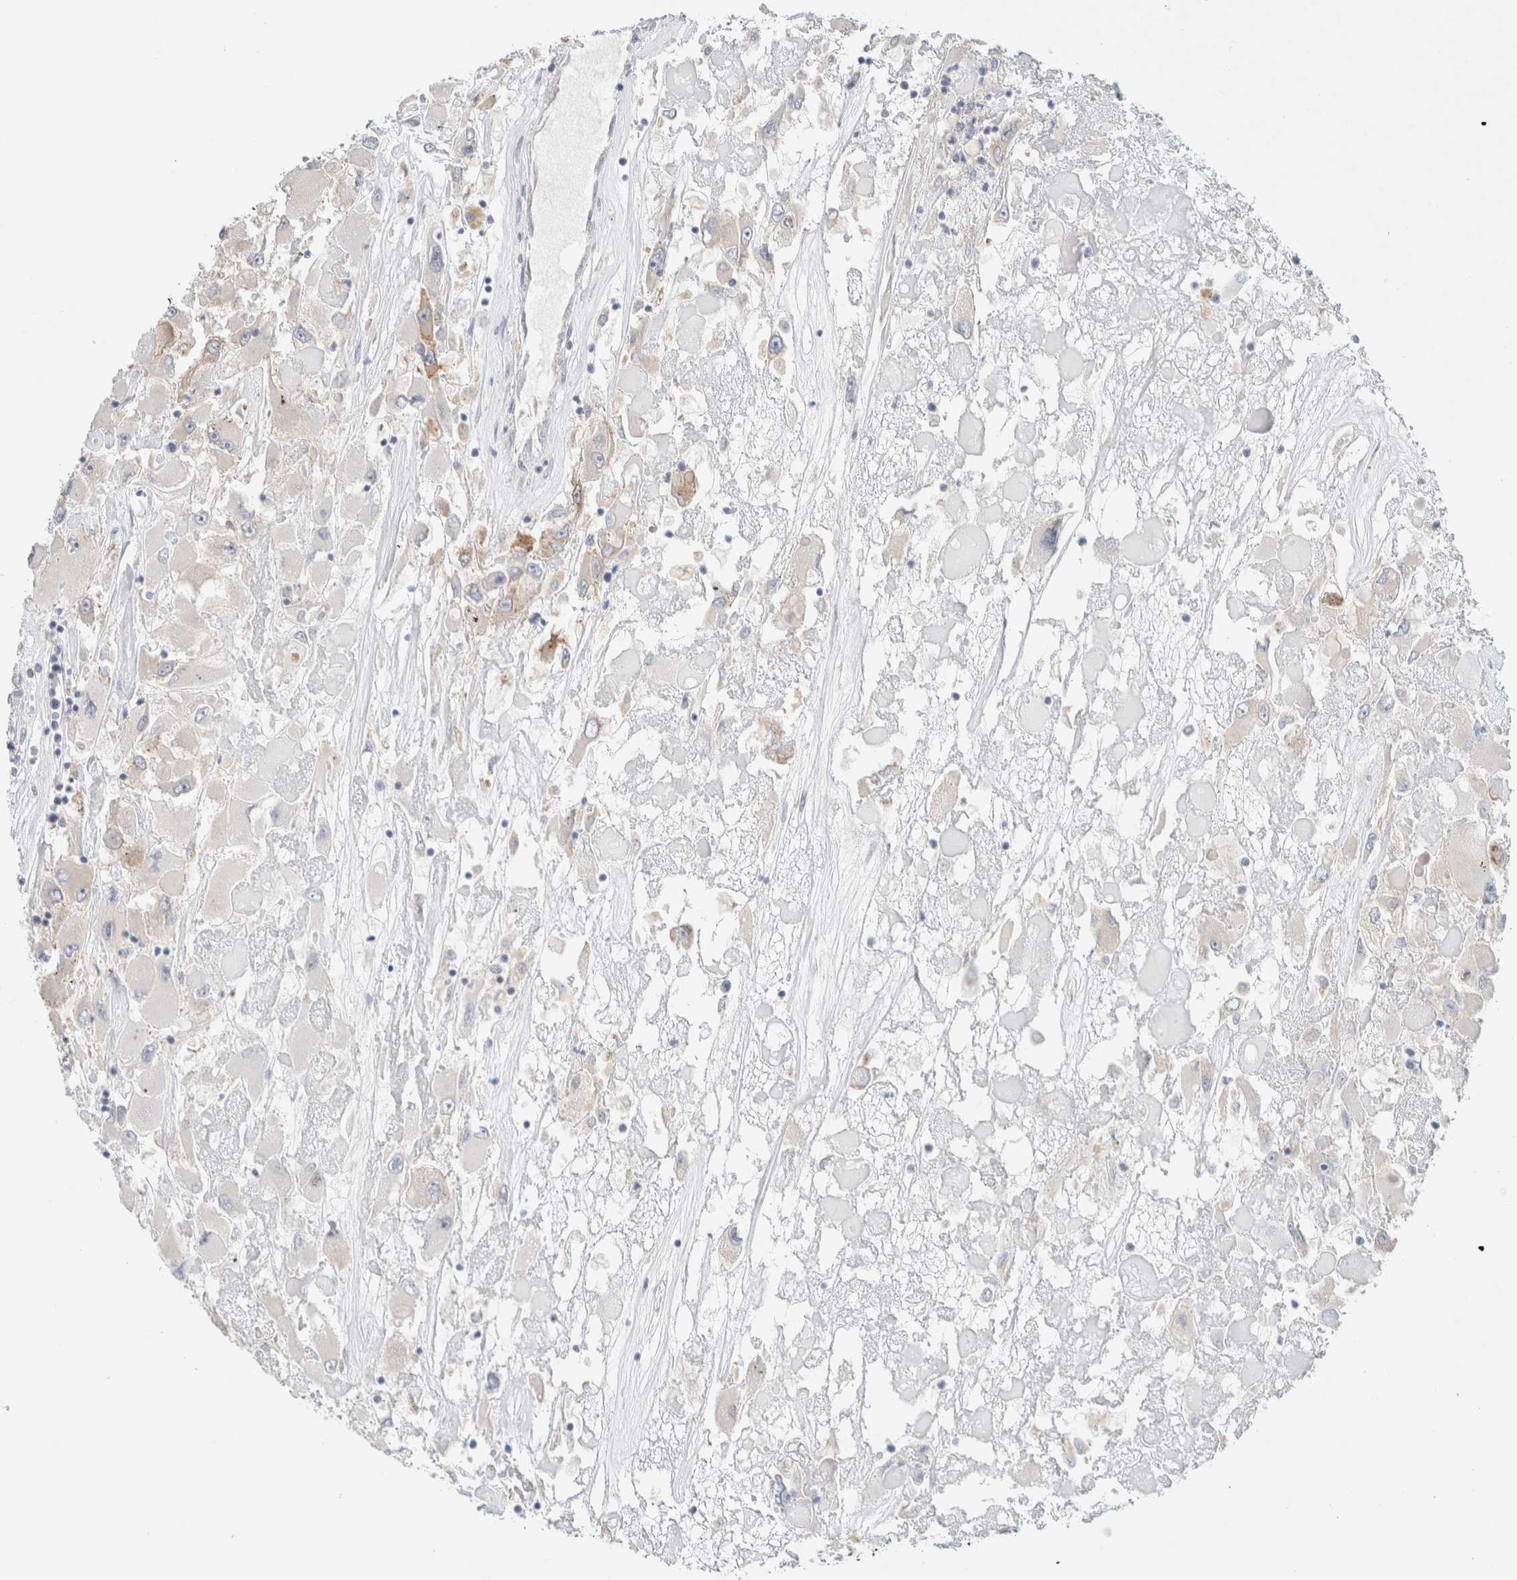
{"staining": {"intensity": "negative", "quantity": "none", "location": "none"}, "tissue": "renal cancer", "cell_type": "Tumor cells", "image_type": "cancer", "snomed": [{"axis": "morphology", "description": "Adenocarcinoma, NOS"}, {"axis": "topography", "description": "Kidney"}], "caption": "Immunohistochemistry photomicrograph of neoplastic tissue: adenocarcinoma (renal) stained with DAB reveals no significant protein staining in tumor cells.", "gene": "SDR16C5", "patient": {"sex": "female", "age": 52}}